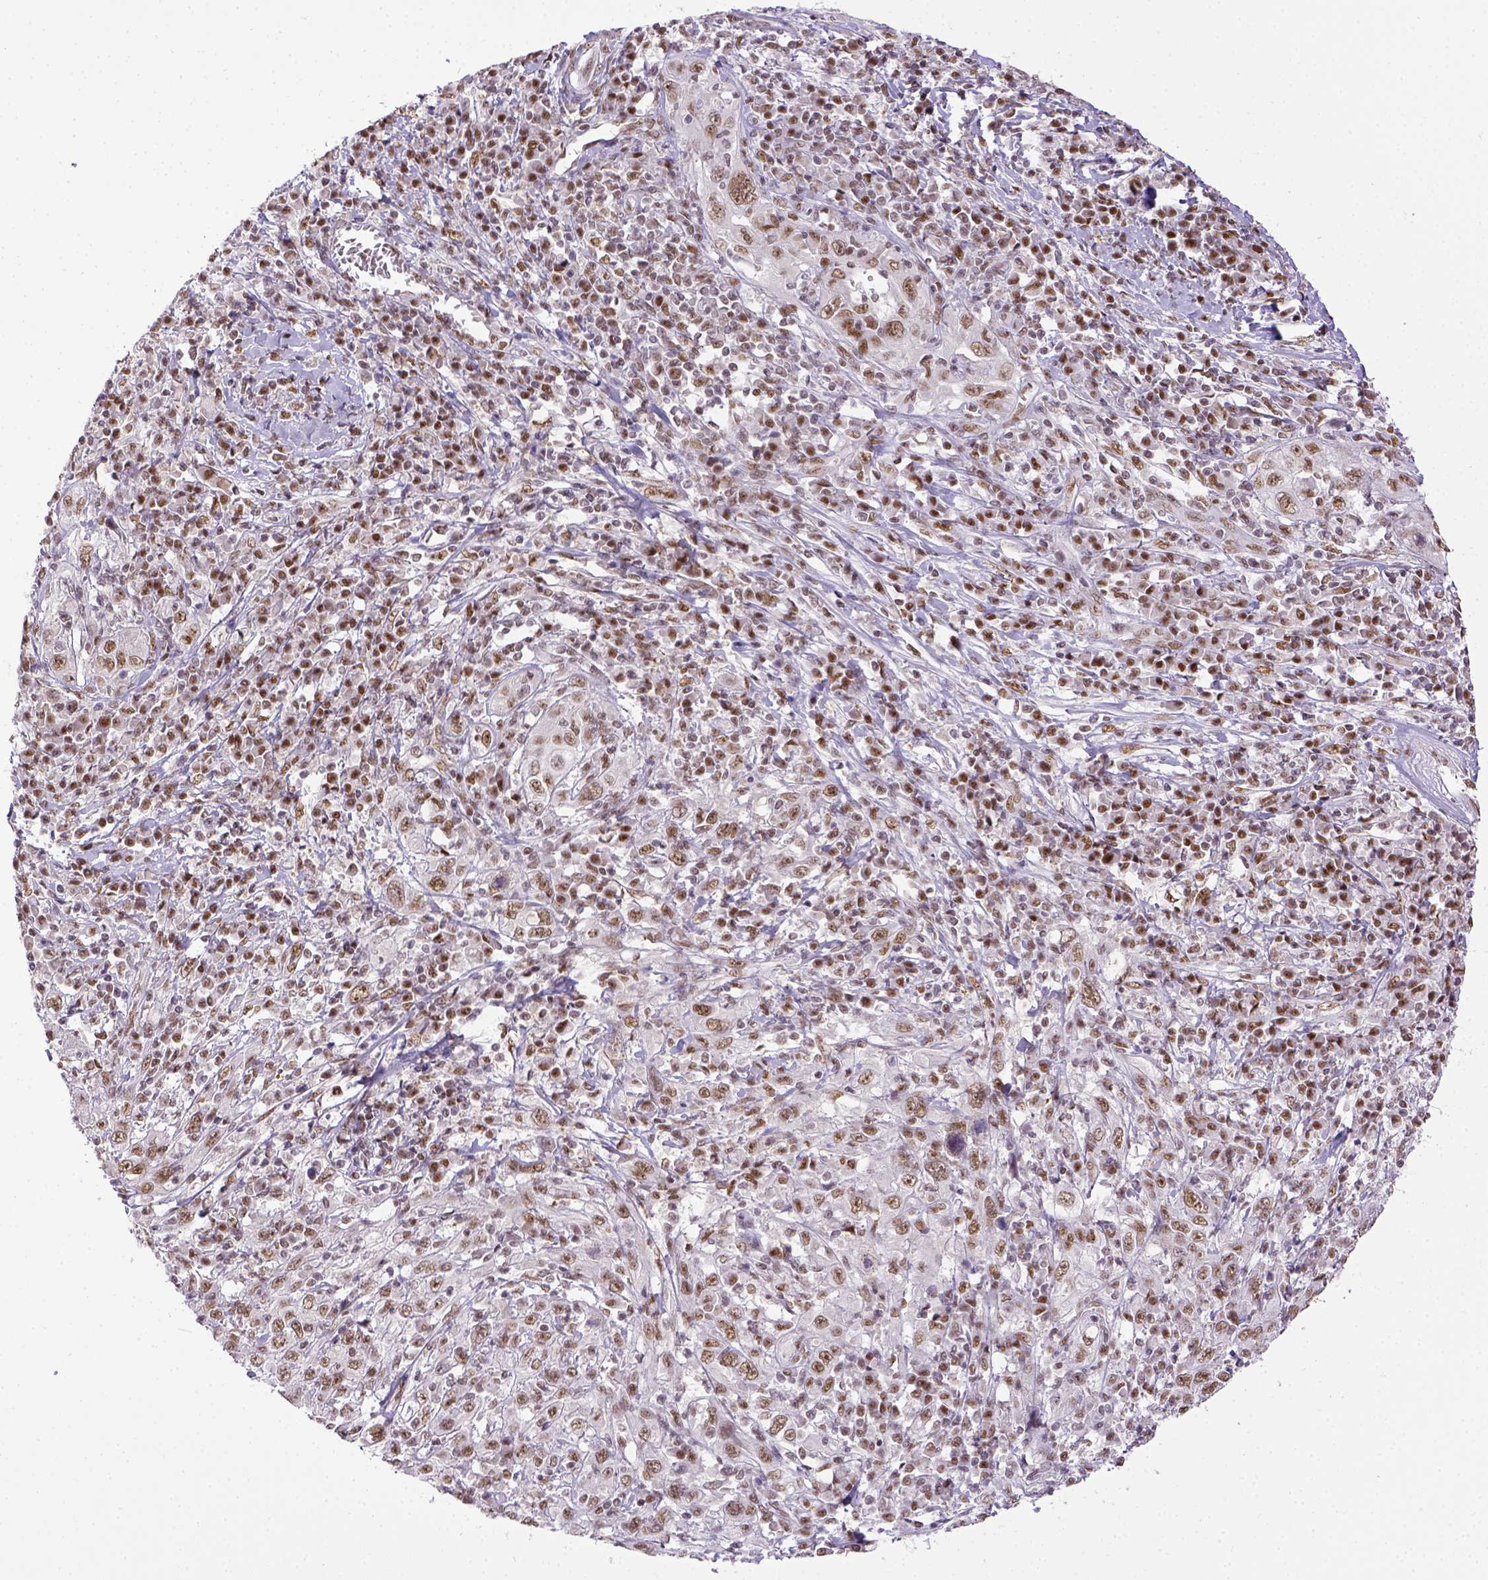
{"staining": {"intensity": "moderate", "quantity": ">75%", "location": "cytoplasmic/membranous"}, "tissue": "cervical cancer", "cell_type": "Tumor cells", "image_type": "cancer", "snomed": [{"axis": "morphology", "description": "Squamous cell carcinoma, NOS"}, {"axis": "topography", "description": "Cervix"}], "caption": "The photomicrograph shows a brown stain indicating the presence of a protein in the cytoplasmic/membranous of tumor cells in squamous cell carcinoma (cervical).", "gene": "ERCC1", "patient": {"sex": "female", "age": 46}}